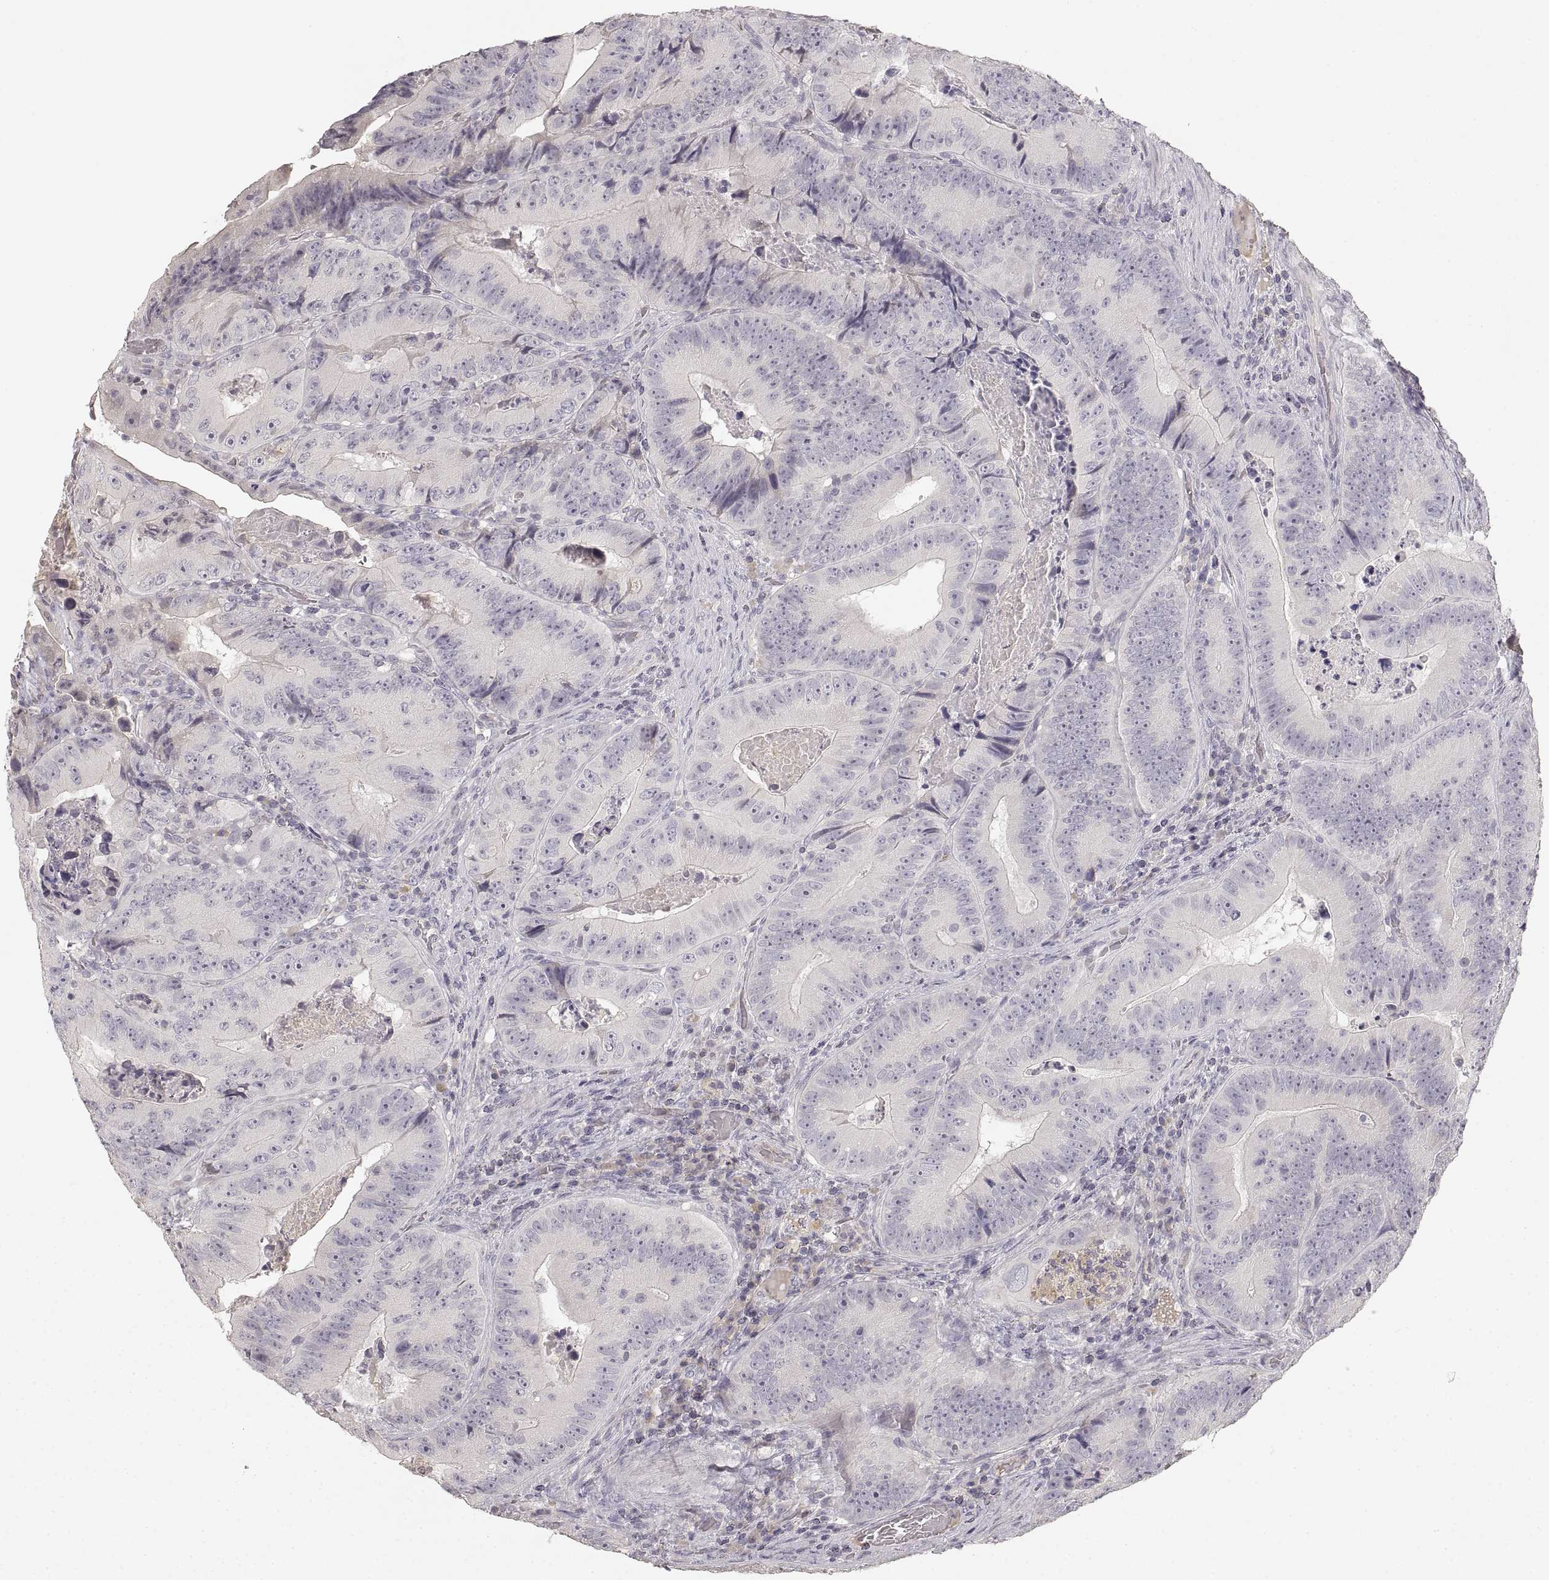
{"staining": {"intensity": "negative", "quantity": "none", "location": "none"}, "tissue": "colorectal cancer", "cell_type": "Tumor cells", "image_type": "cancer", "snomed": [{"axis": "morphology", "description": "Adenocarcinoma, NOS"}, {"axis": "topography", "description": "Colon"}], "caption": "Image shows no protein staining in tumor cells of adenocarcinoma (colorectal) tissue.", "gene": "RUNDC3A", "patient": {"sex": "female", "age": 86}}